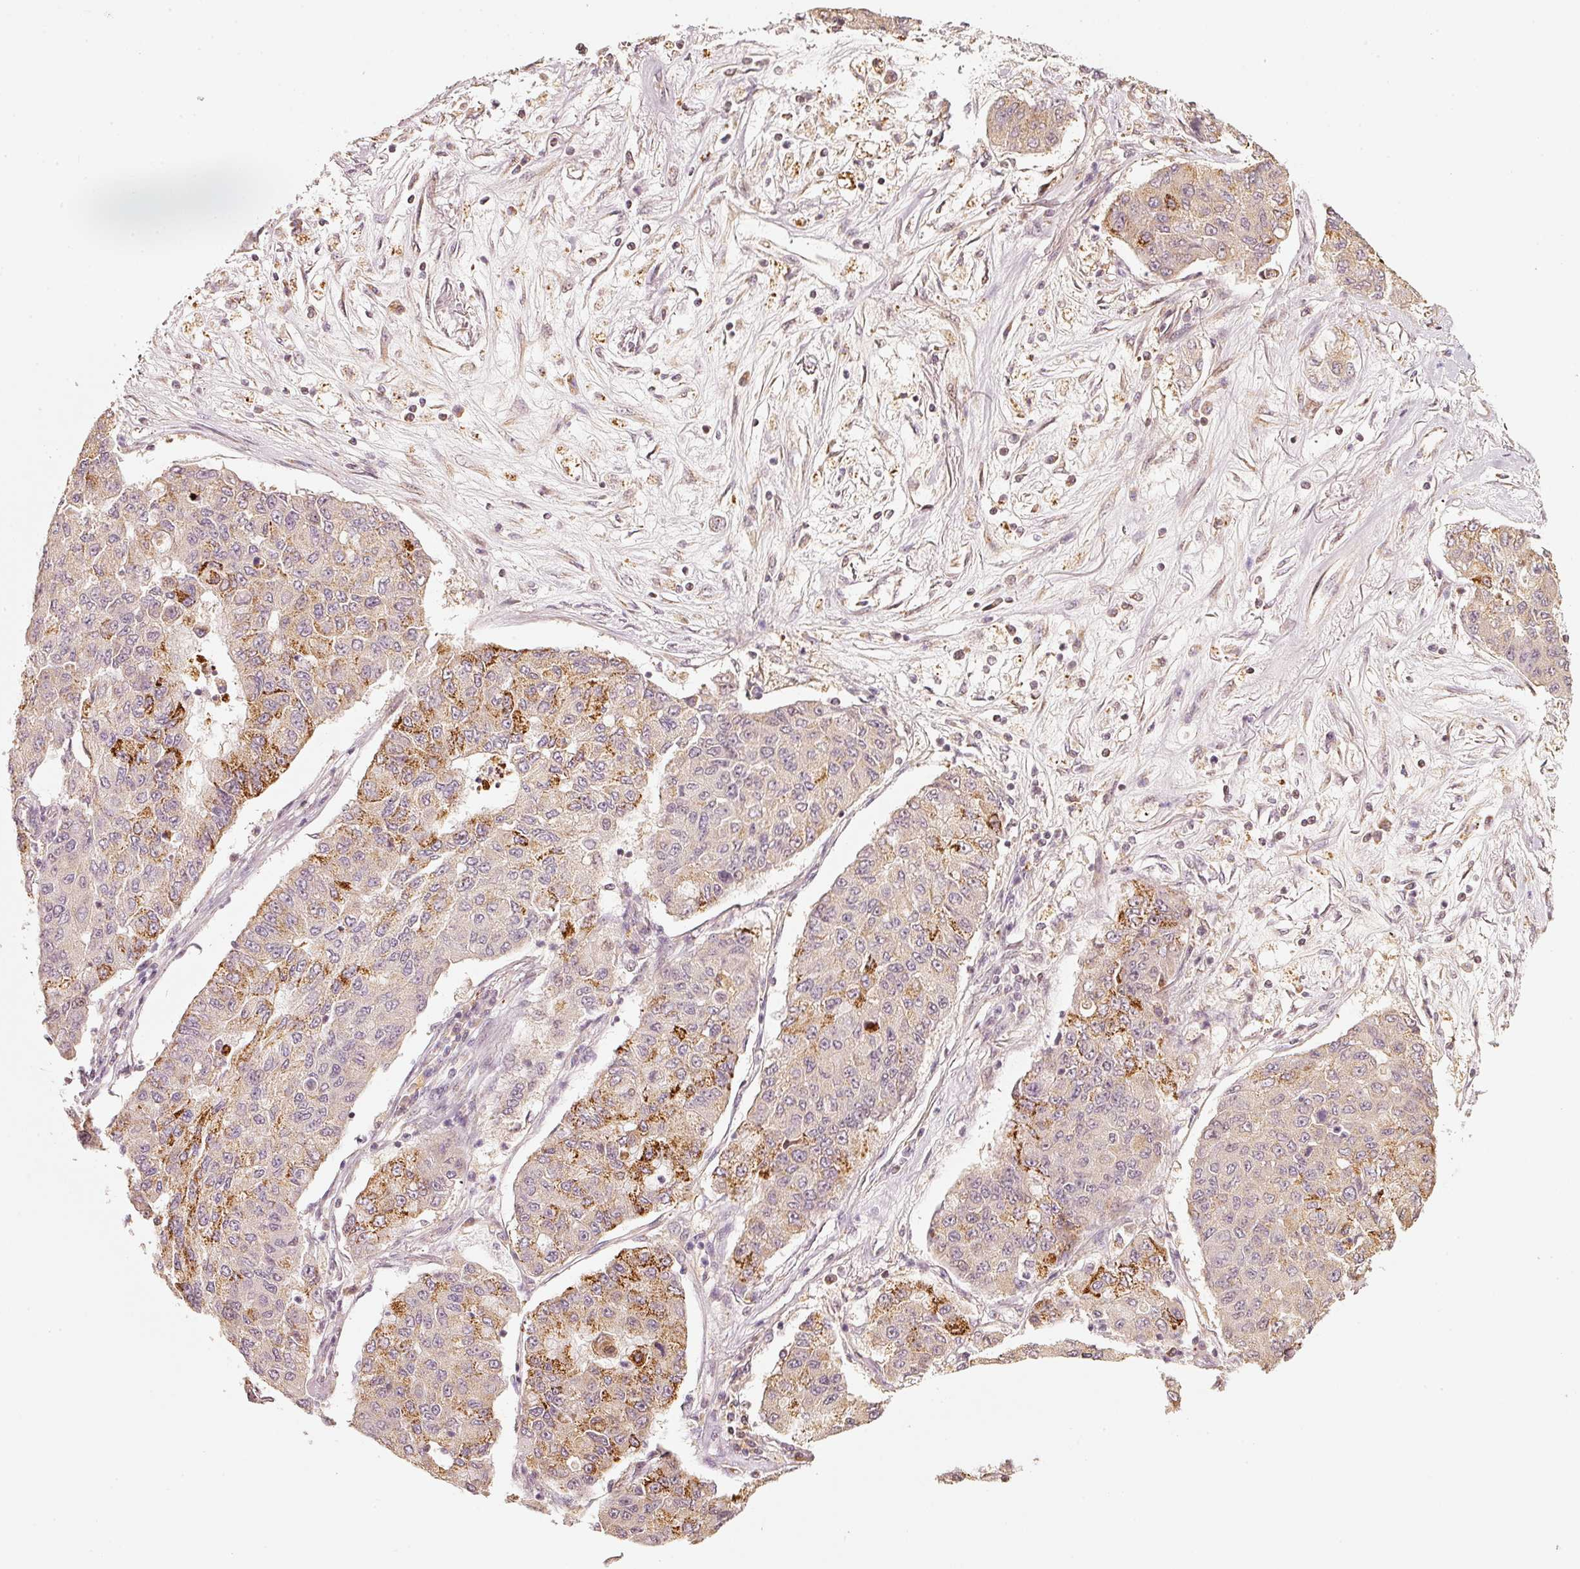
{"staining": {"intensity": "strong", "quantity": "<25%", "location": "cytoplasmic/membranous"}, "tissue": "lung cancer", "cell_type": "Tumor cells", "image_type": "cancer", "snomed": [{"axis": "morphology", "description": "Squamous cell carcinoma, NOS"}, {"axis": "topography", "description": "Lung"}], "caption": "Approximately <25% of tumor cells in human lung cancer (squamous cell carcinoma) reveal strong cytoplasmic/membranous protein expression as visualized by brown immunohistochemical staining.", "gene": "RAB35", "patient": {"sex": "male", "age": 74}}